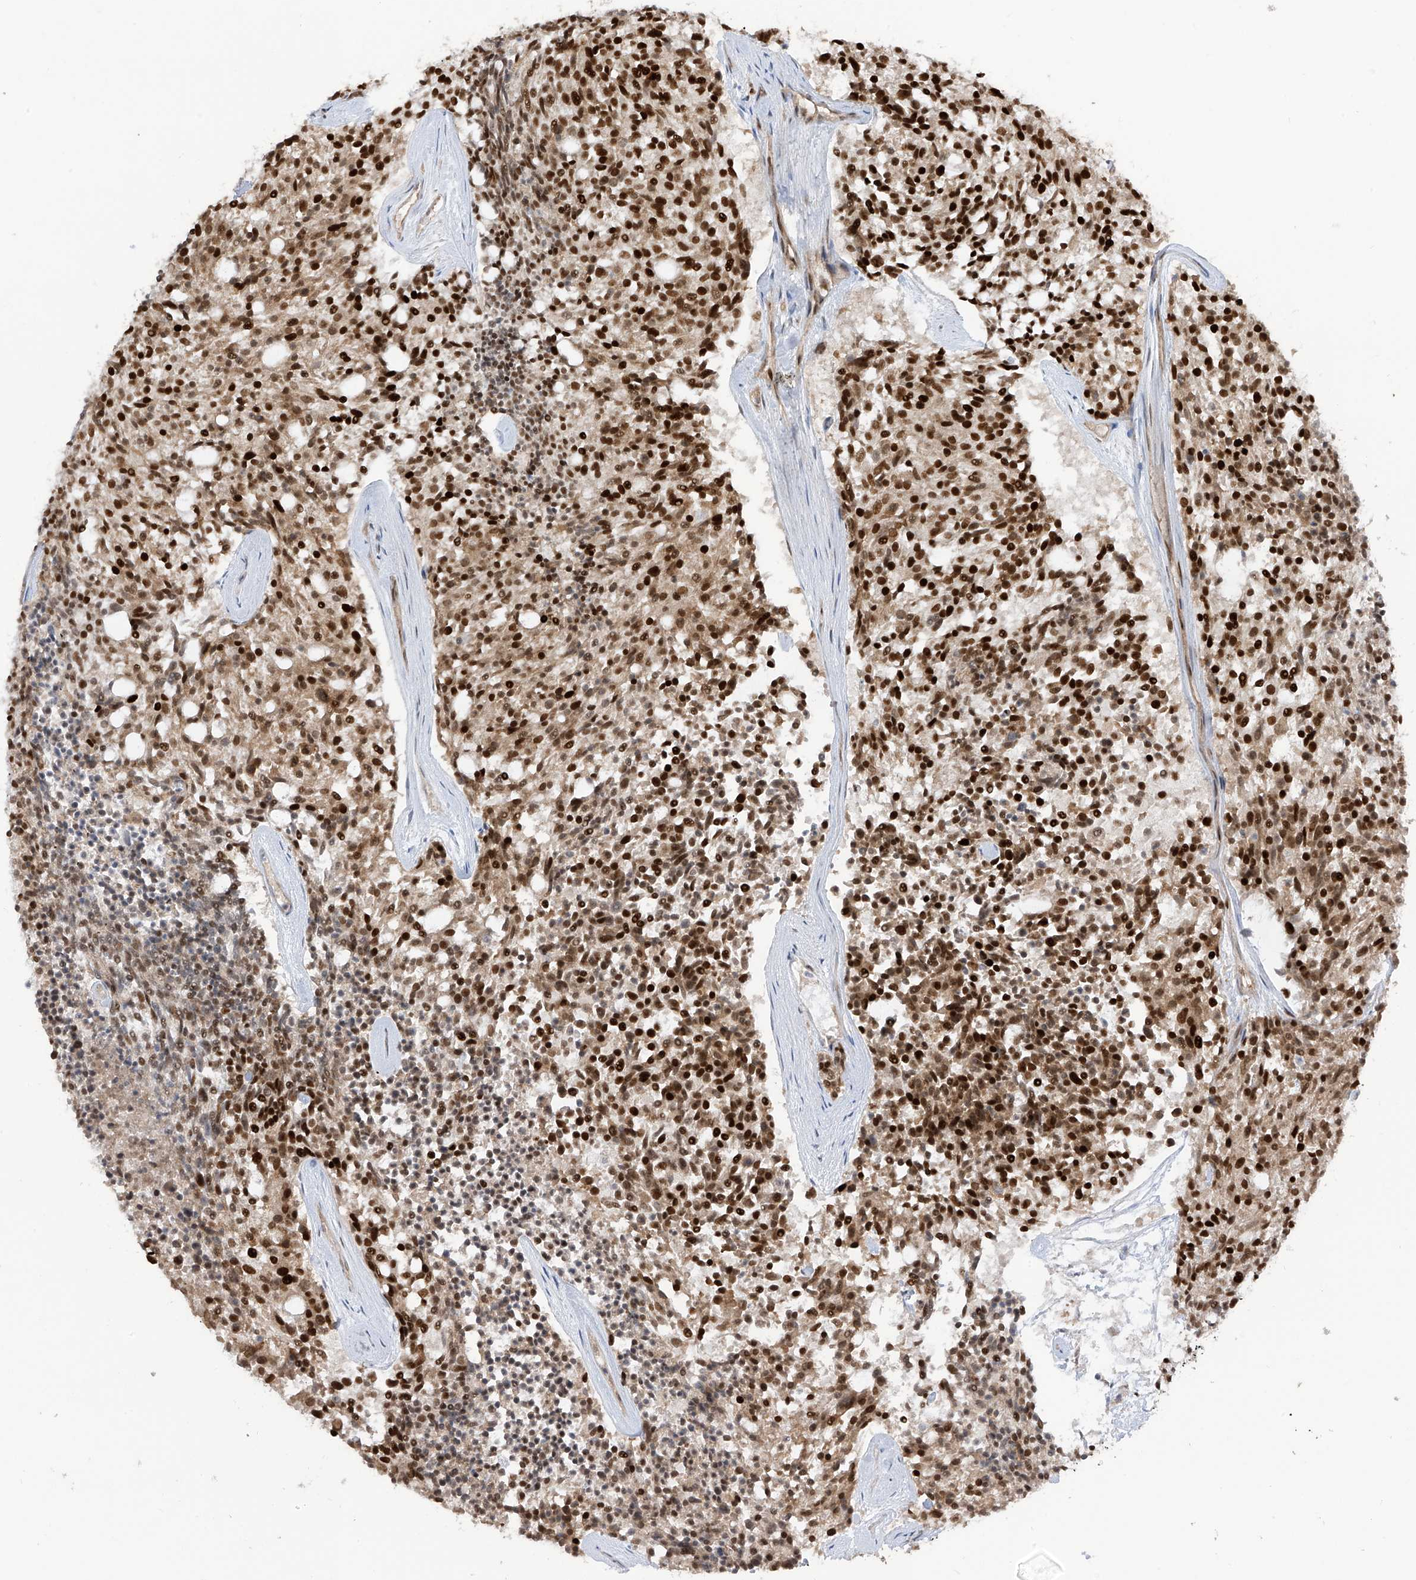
{"staining": {"intensity": "strong", "quantity": ">75%", "location": "nuclear"}, "tissue": "carcinoid", "cell_type": "Tumor cells", "image_type": "cancer", "snomed": [{"axis": "morphology", "description": "Carcinoid, malignant, NOS"}, {"axis": "topography", "description": "Pancreas"}], "caption": "DAB (3,3'-diaminobenzidine) immunohistochemical staining of human carcinoid (malignant) demonstrates strong nuclear protein staining in approximately >75% of tumor cells. (DAB IHC with brightfield microscopy, high magnification).", "gene": "ARHGEF3", "patient": {"sex": "female", "age": 54}}